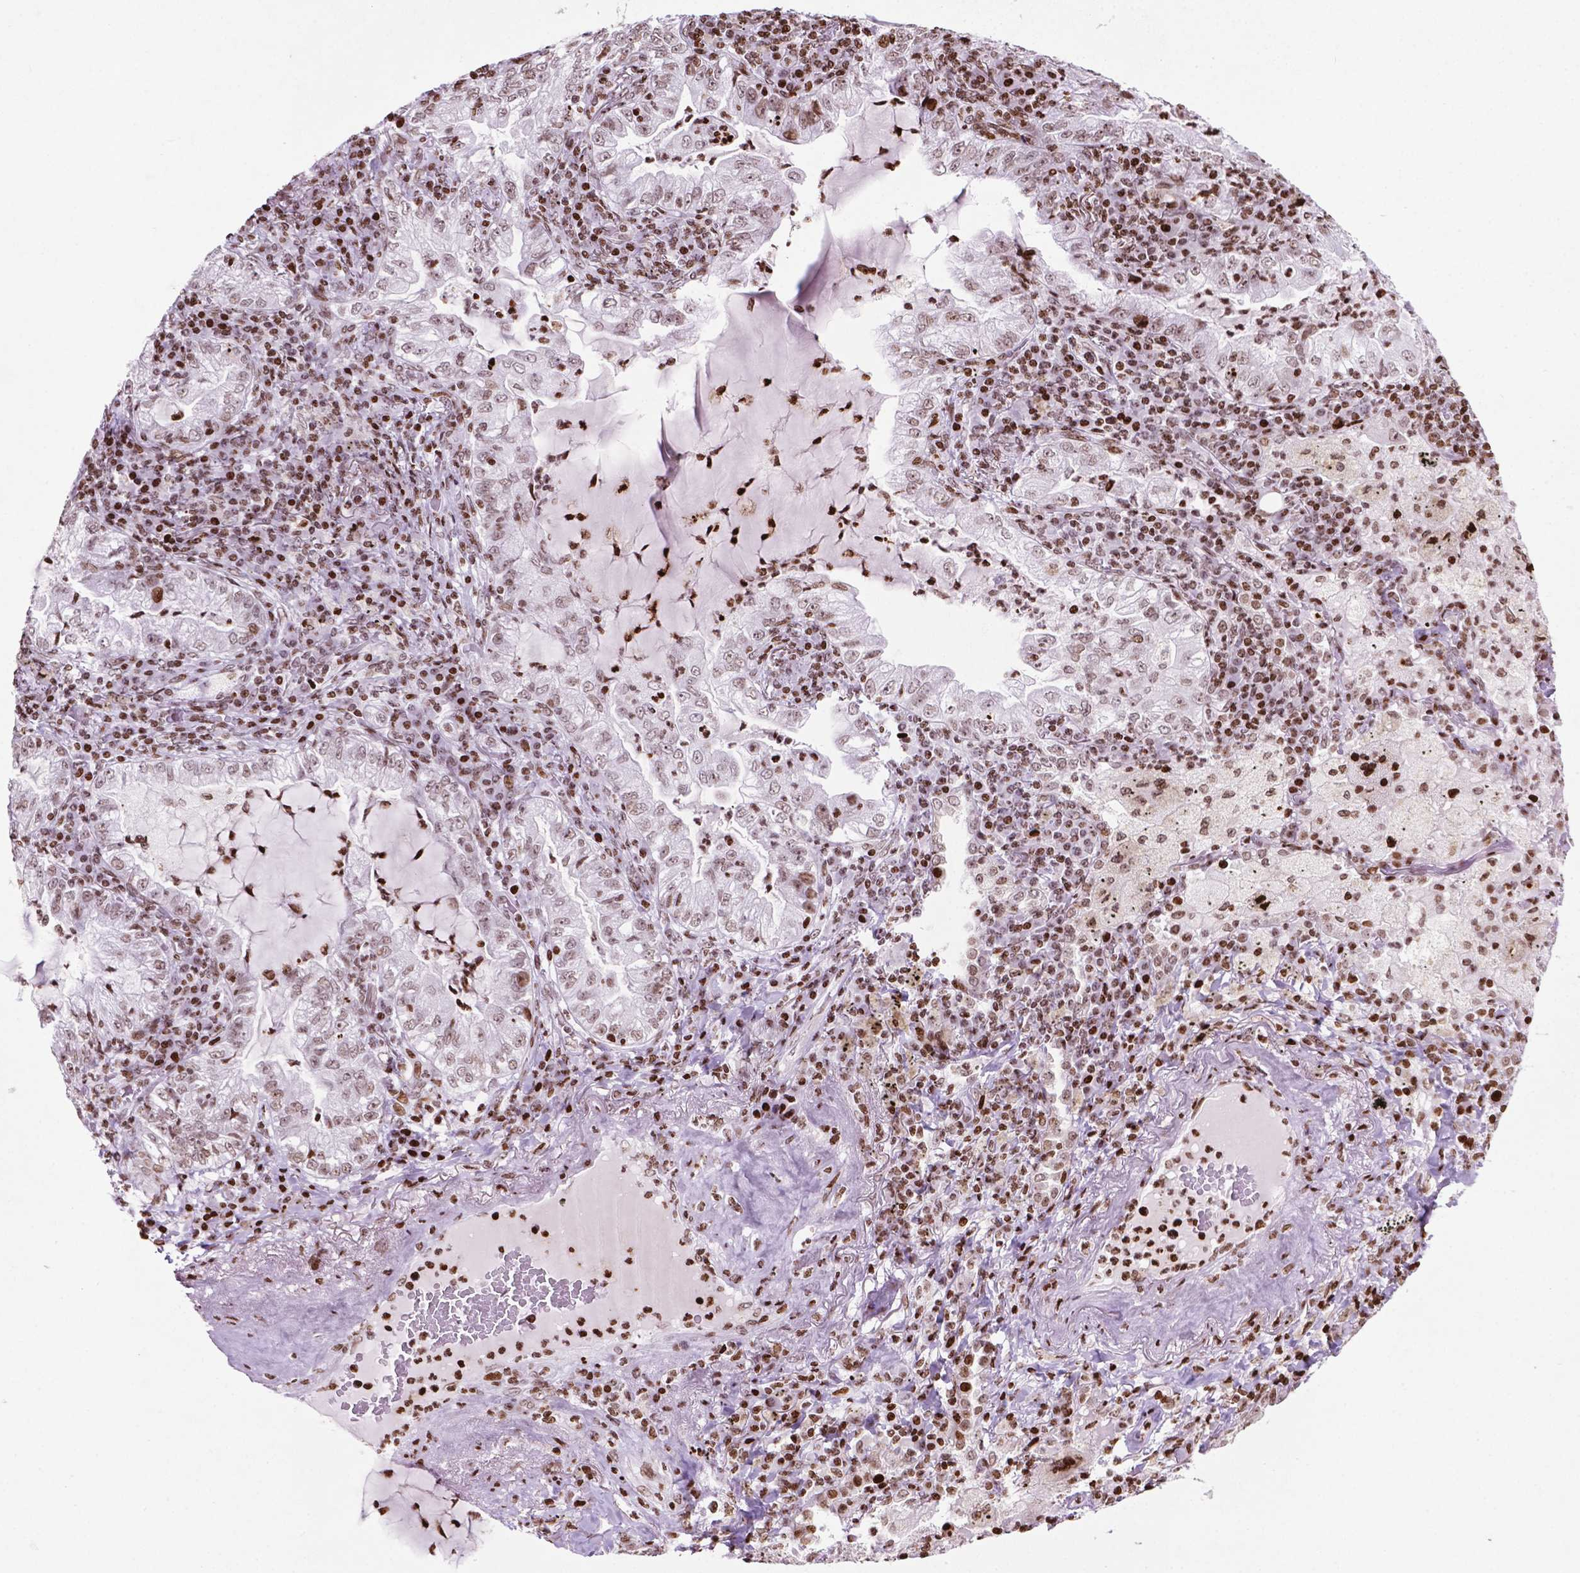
{"staining": {"intensity": "weak", "quantity": ">75%", "location": "nuclear"}, "tissue": "lung cancer", "cell_type": "Tumor cells", "image_type": "cancer", "snomed": [{"axis": "morphology", "description": "Adenocarcinoma, NOS"}, {"axis": "topography", "description": "Lung"}], "caption": "Brown immunohistochemical staining in human lung cancer (adenocarcinoma) reveals weak nuclear positivity in approximately >75% of tumor cells.", "gene": "TMEM250", "patient": {"sex": "female", "age": 73}}